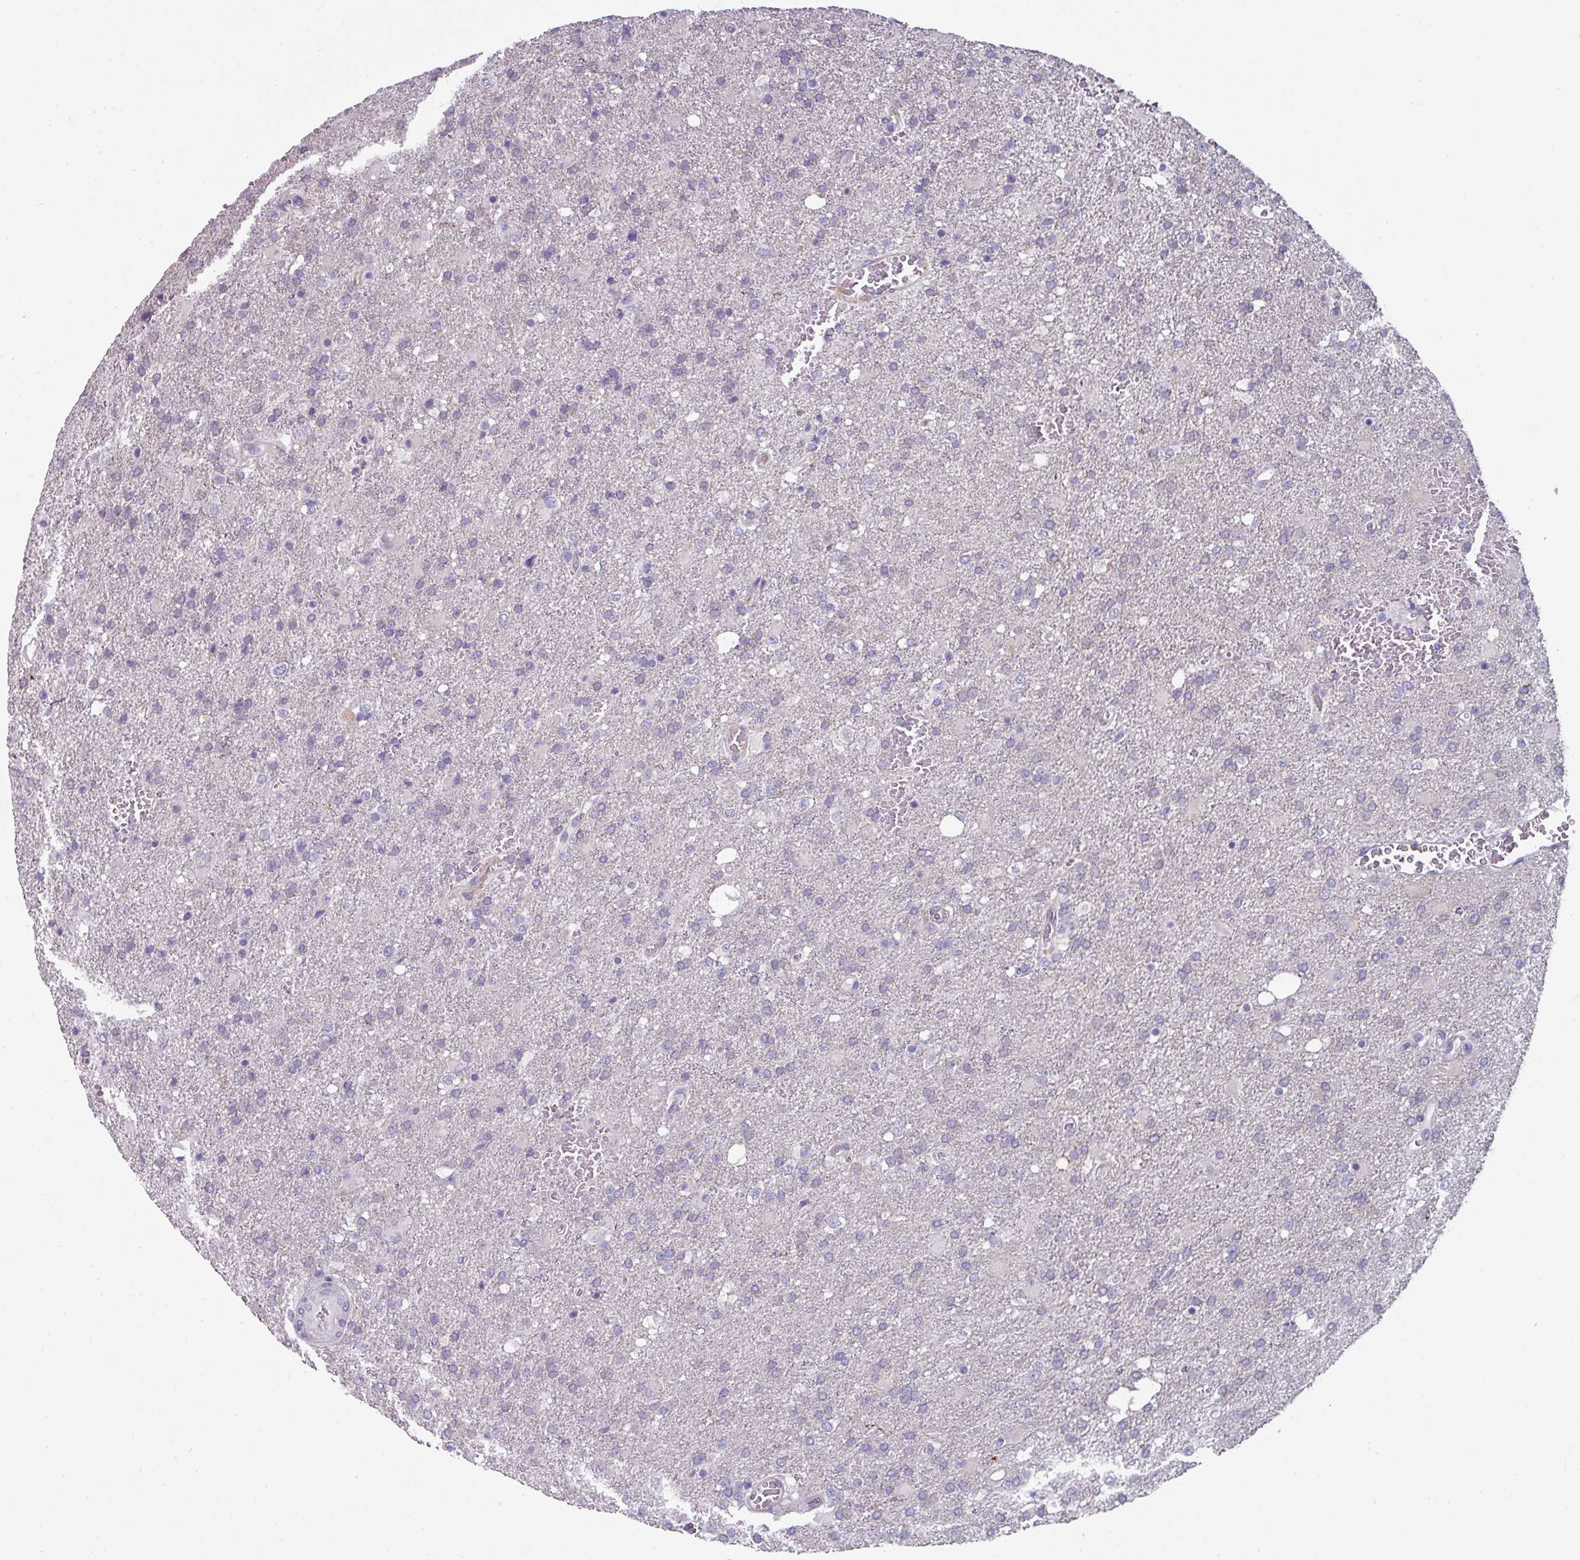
{"staining": {"intensity": "negative", "quantity": "none", "location": "none"}, "tissue": "glioma", "cell_type": "Tumor cells", "image_type": "cancer", "snomed": [{"axis": "morphology", "description": "Glioma, malignant, High grade"}, {"axis": "topography", "description": "Brain"}], "caption": "Tumor cells are negative for protein expression in human malignant glioma (high-grade). (Brightfield microscopy of DAB immunohistochemistry (IHC) at high magnification).", "gene": "EYA3", "patient": {"sex": "female", "age": 74}}